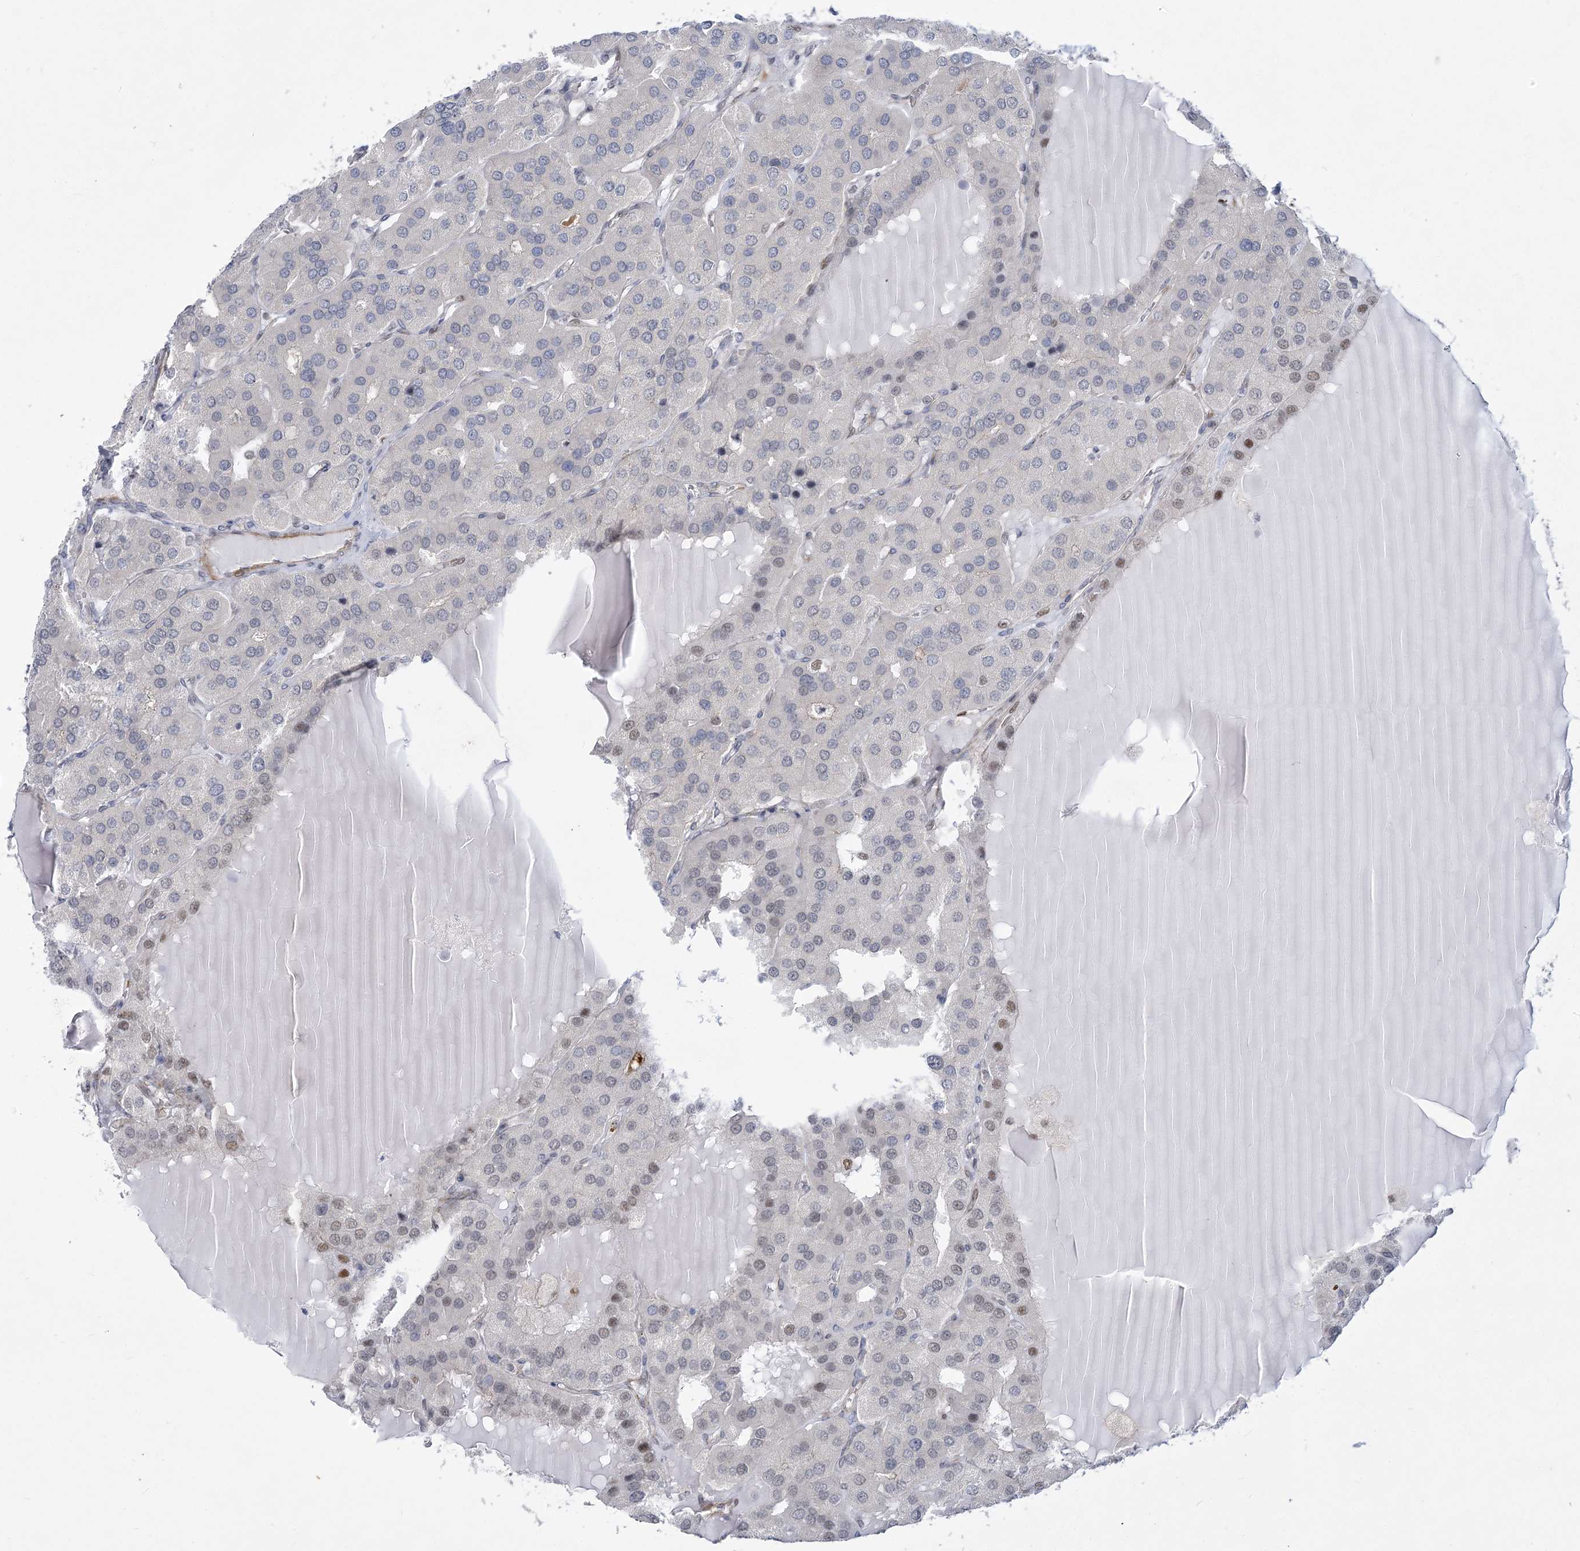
{"staining": {"intensity": "weak", "quantity": "<25%", "location": "nuclear"}, "tissue": "parathyroid gland", "cell_type": "Glandular cells", "image_type": "normal", "snomed": [{"axis": "morphology", "description": "Normal tissue, NOS"}, {"axis": "morphology", "description": "Adenoma, NOS"}, {"axis": "topography", "description": "Parathyroid gland"}], "caption": "The photomicrograph reveals no staining of glandular cells in benign parathyroid gland.", "gene": "ARSI", "patient": {"sex": "female", "age": 86}}